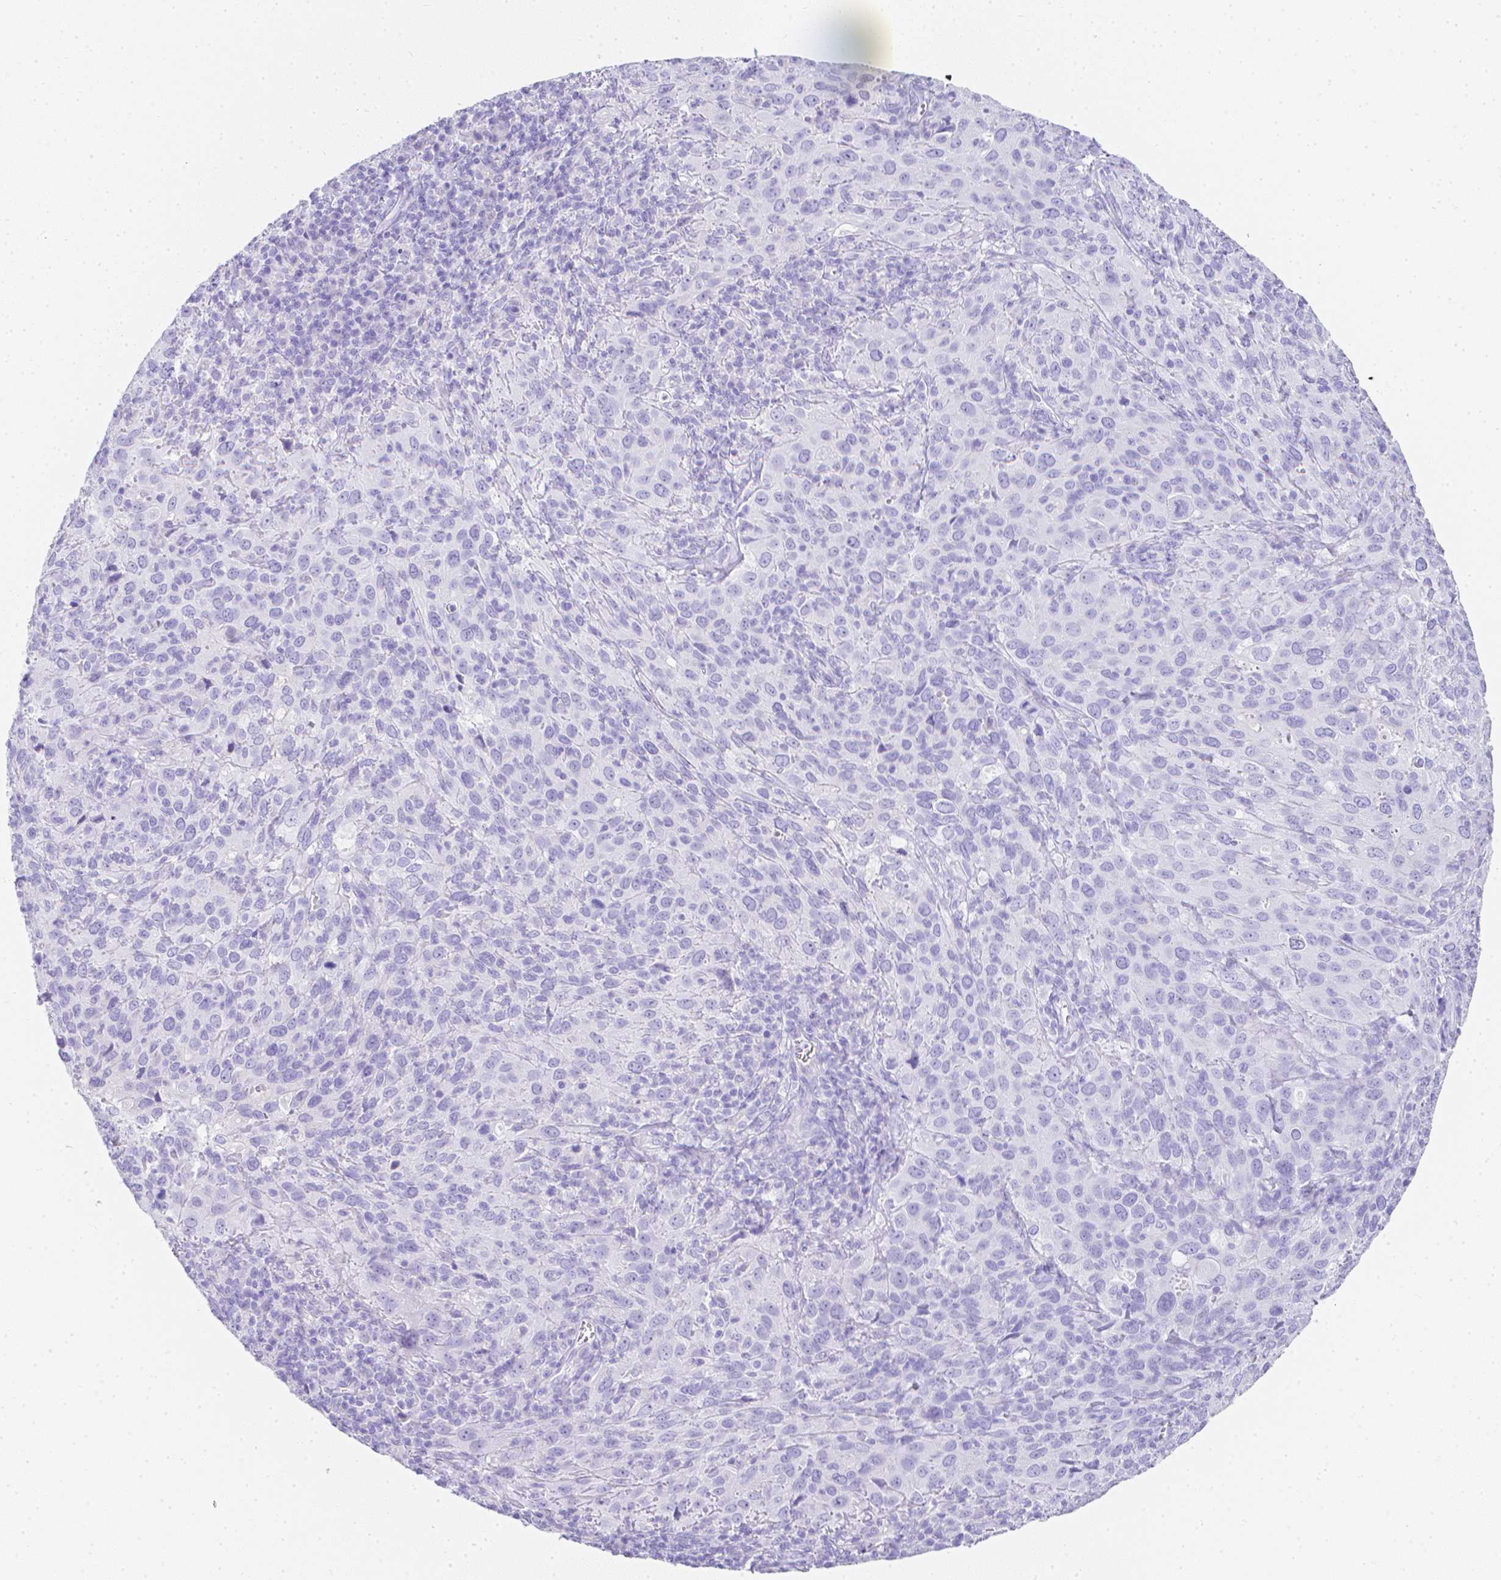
{"staining": {"intensity": "negative", "quantity": "none", "location": "none"}, "tissue": "cervical cancer", "cell_type": "Tumor cells", "image_type": "cancer", "snomed": [{"axis": "morphology", "description": "Squamous cell carcinoma, NOS"}, {"axis": "topography", "description": "Cervix"}], "caption": "An IHC image of squamous cell carcinoma (cervical) is shown. There is no staining in tumor cells of squamous cell carcinoma (cervical).", "gene": "LGALS4", "patient": {"sex": "female", "age": 51}}